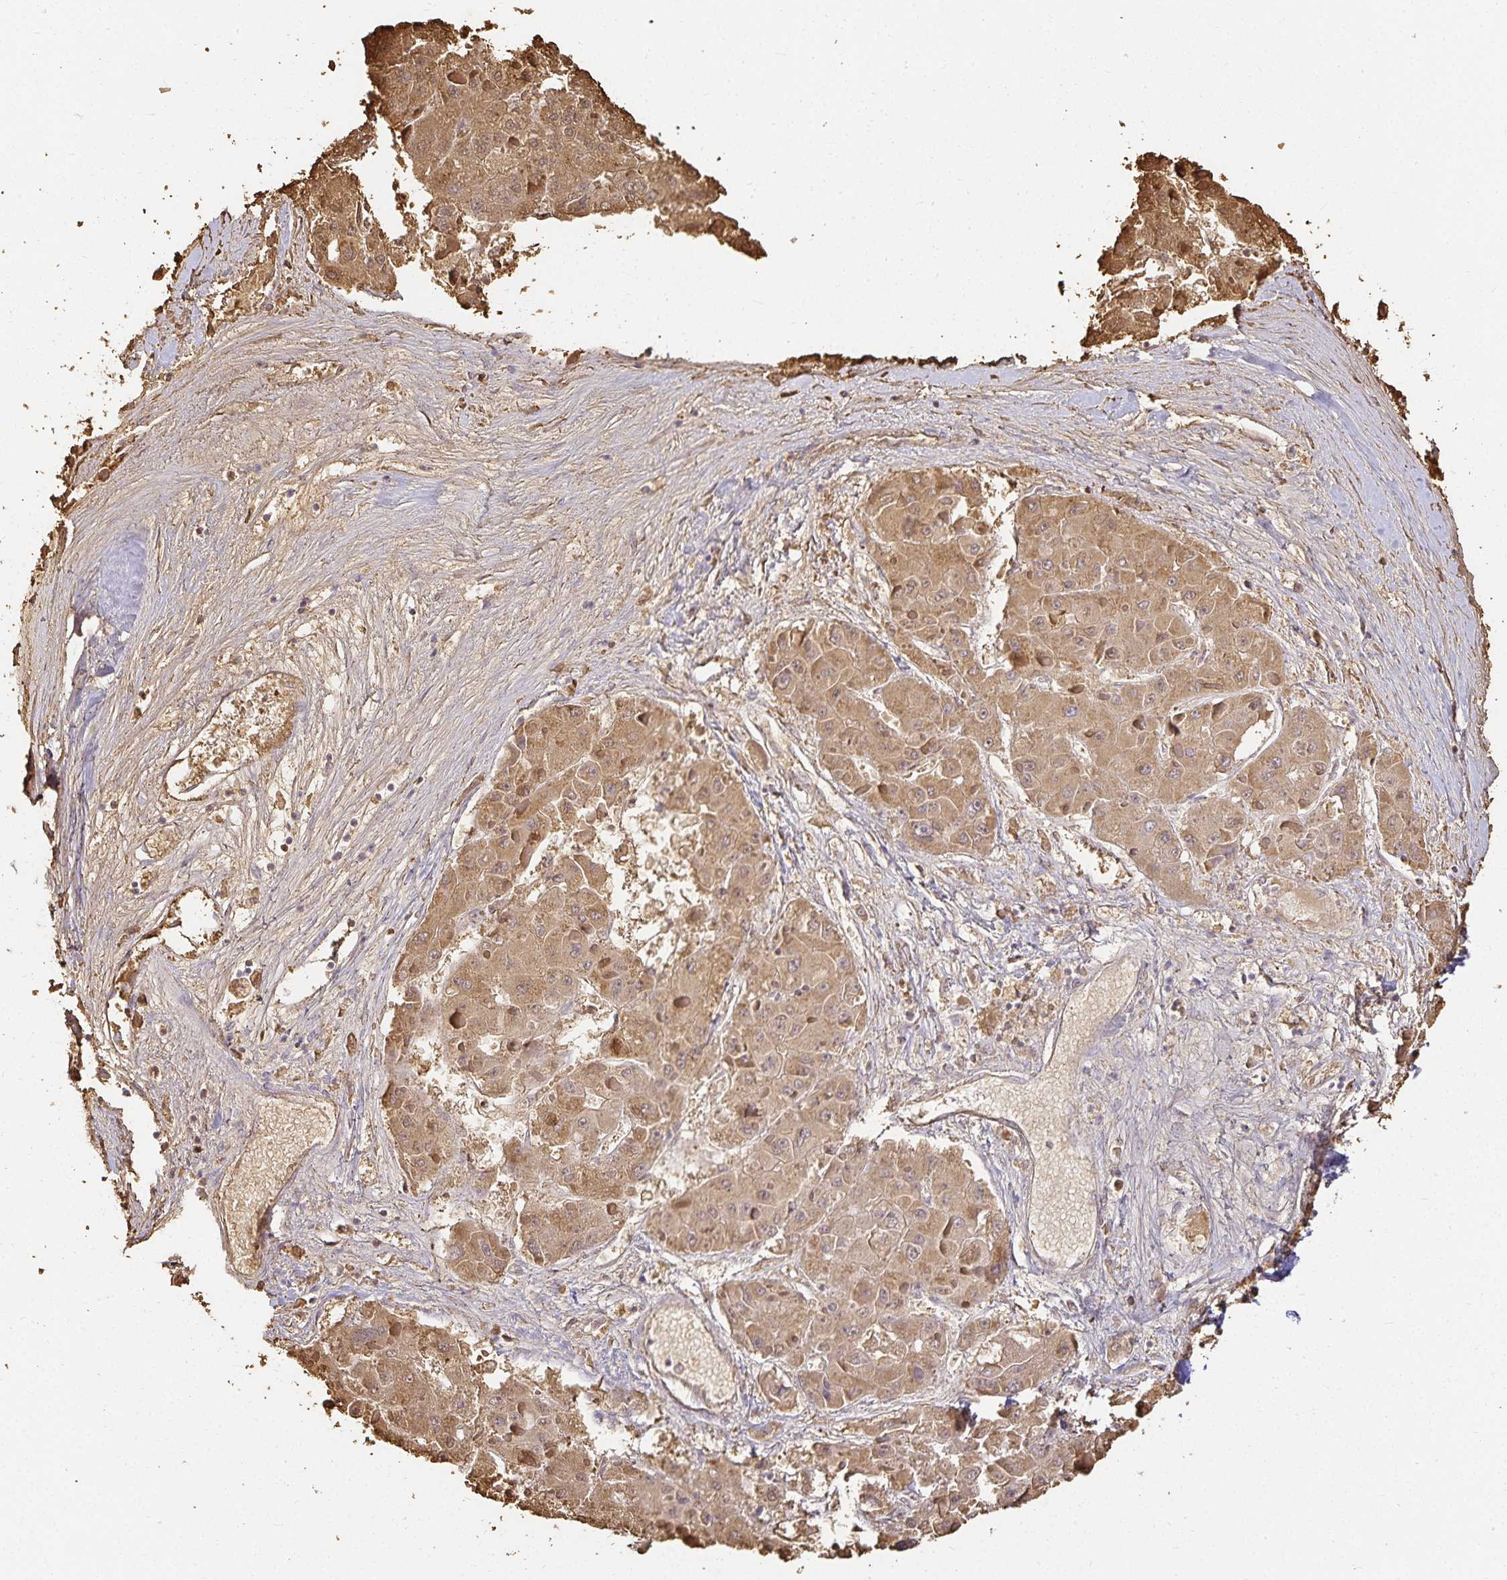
{"staining": {"intensity": "moderate", "quantity": ">75%", "location": "cytoplasmic/membranous"}, "tissue": "liver cancer", "cell_type": "Tumor cells", "image_type": "cancer", "snomed": [{"axis": "morphology", "description": "Carcinoma, Hepatocellular, NOS"}, {"axis": "topography", "description": "Liver"}], "caption": "This is a histology image of immunohistochemistry staining of liver hepatocellular carcinoma, which shows moderate staining in the cytoplasmic/membranous of tumor cells.", "gene": "GP2", "patient": {"sex": "female", "age": 73}}